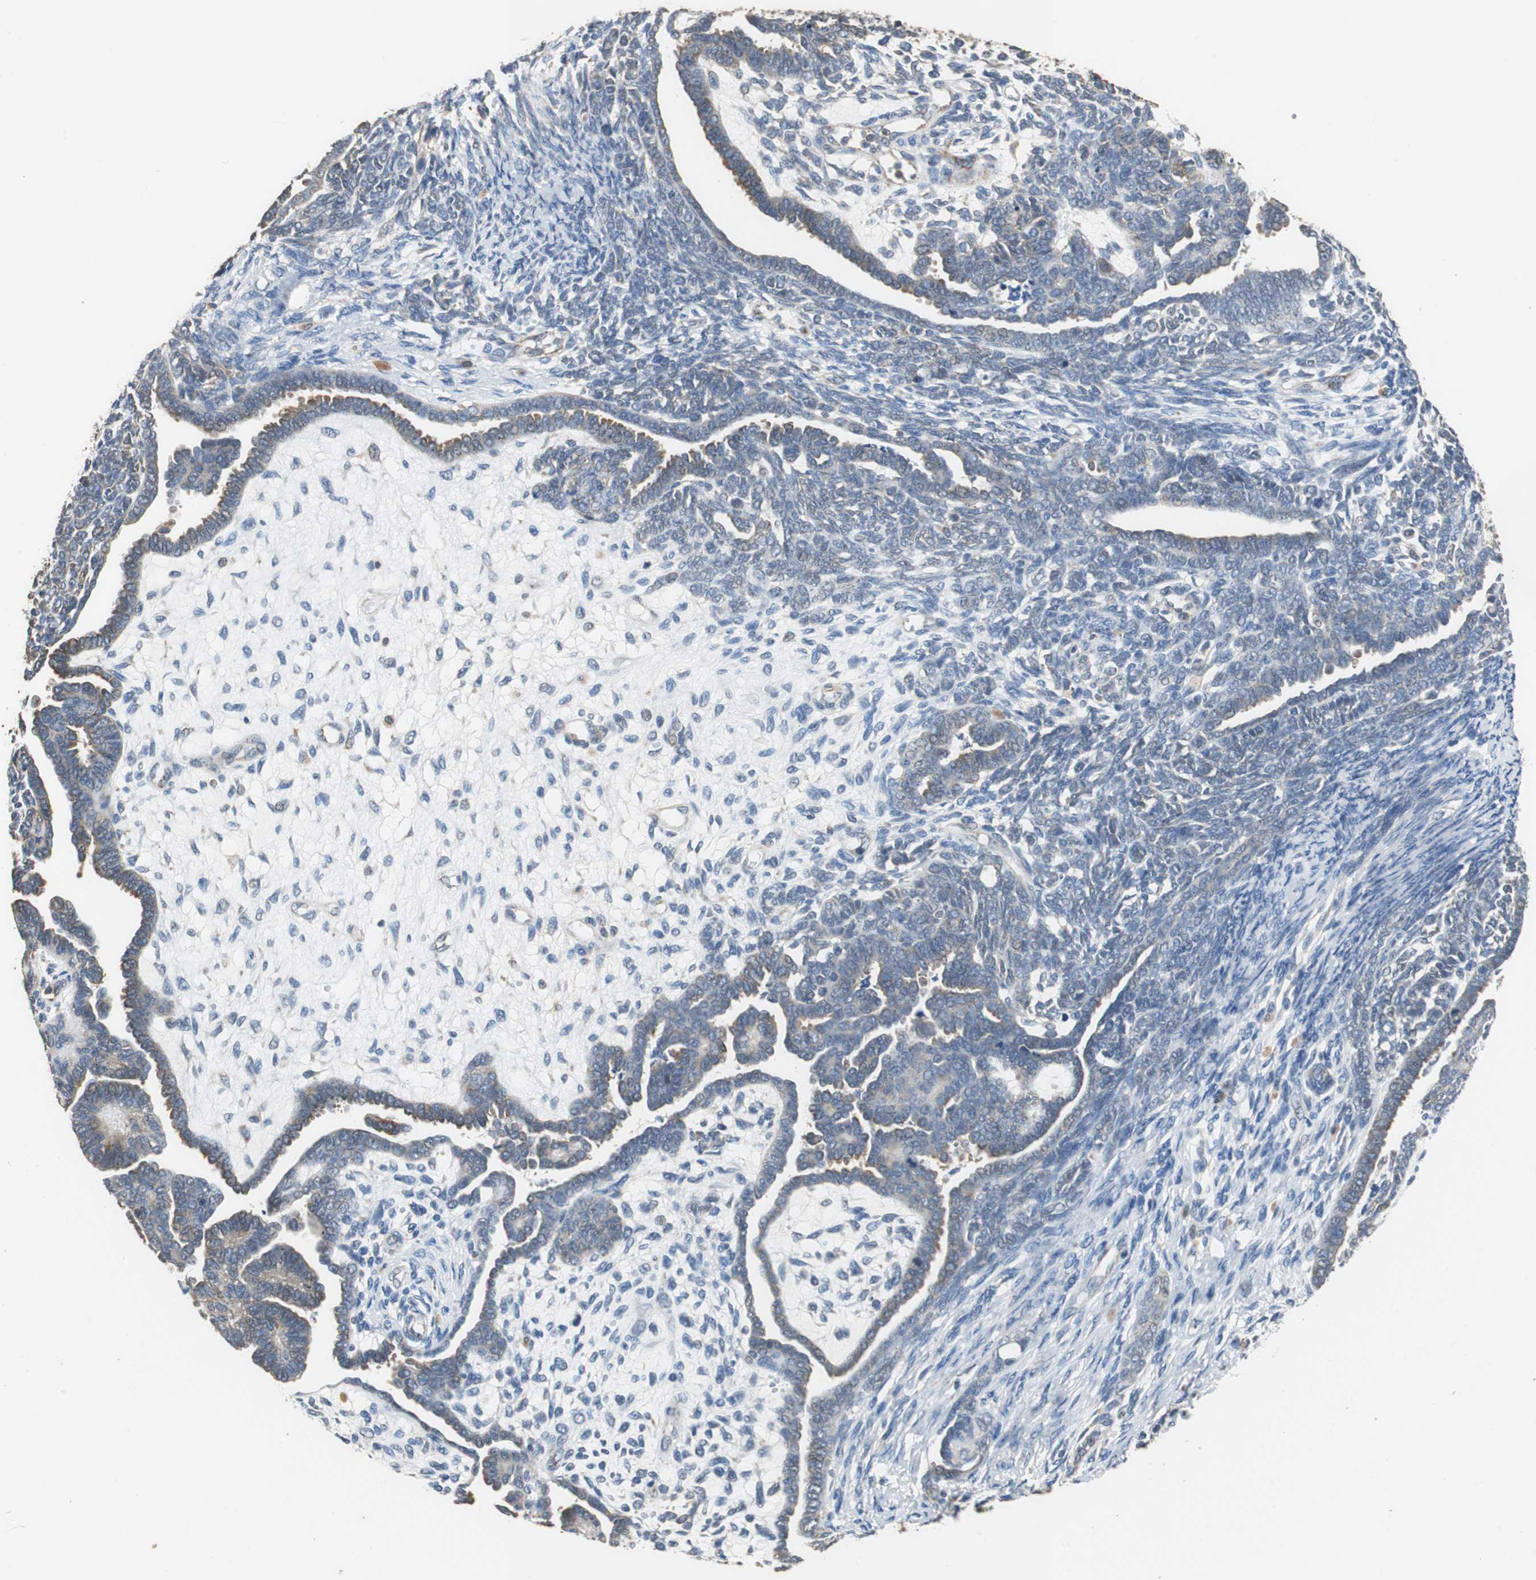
{"staining": {"intensity": "weak", "quantity": "<25%", "location": "cytoplasmic/membranous"}, "tissue": "endometrial cancer", "cell_type": "Tumor cells", "image_type": "cancer", "snomed": [{"axis": "morphology", "description": "Neoplasm, malignant, NOS"}, {"axis": "topography", "description": "Endometrium"}], "caption": "Immunohistochemical staining of endometrial neoplasm (malignant) exhibits no significant expression in tumor cells.", "gene": "HMGCL", "patient": {"sex": "female", "age": 74}}